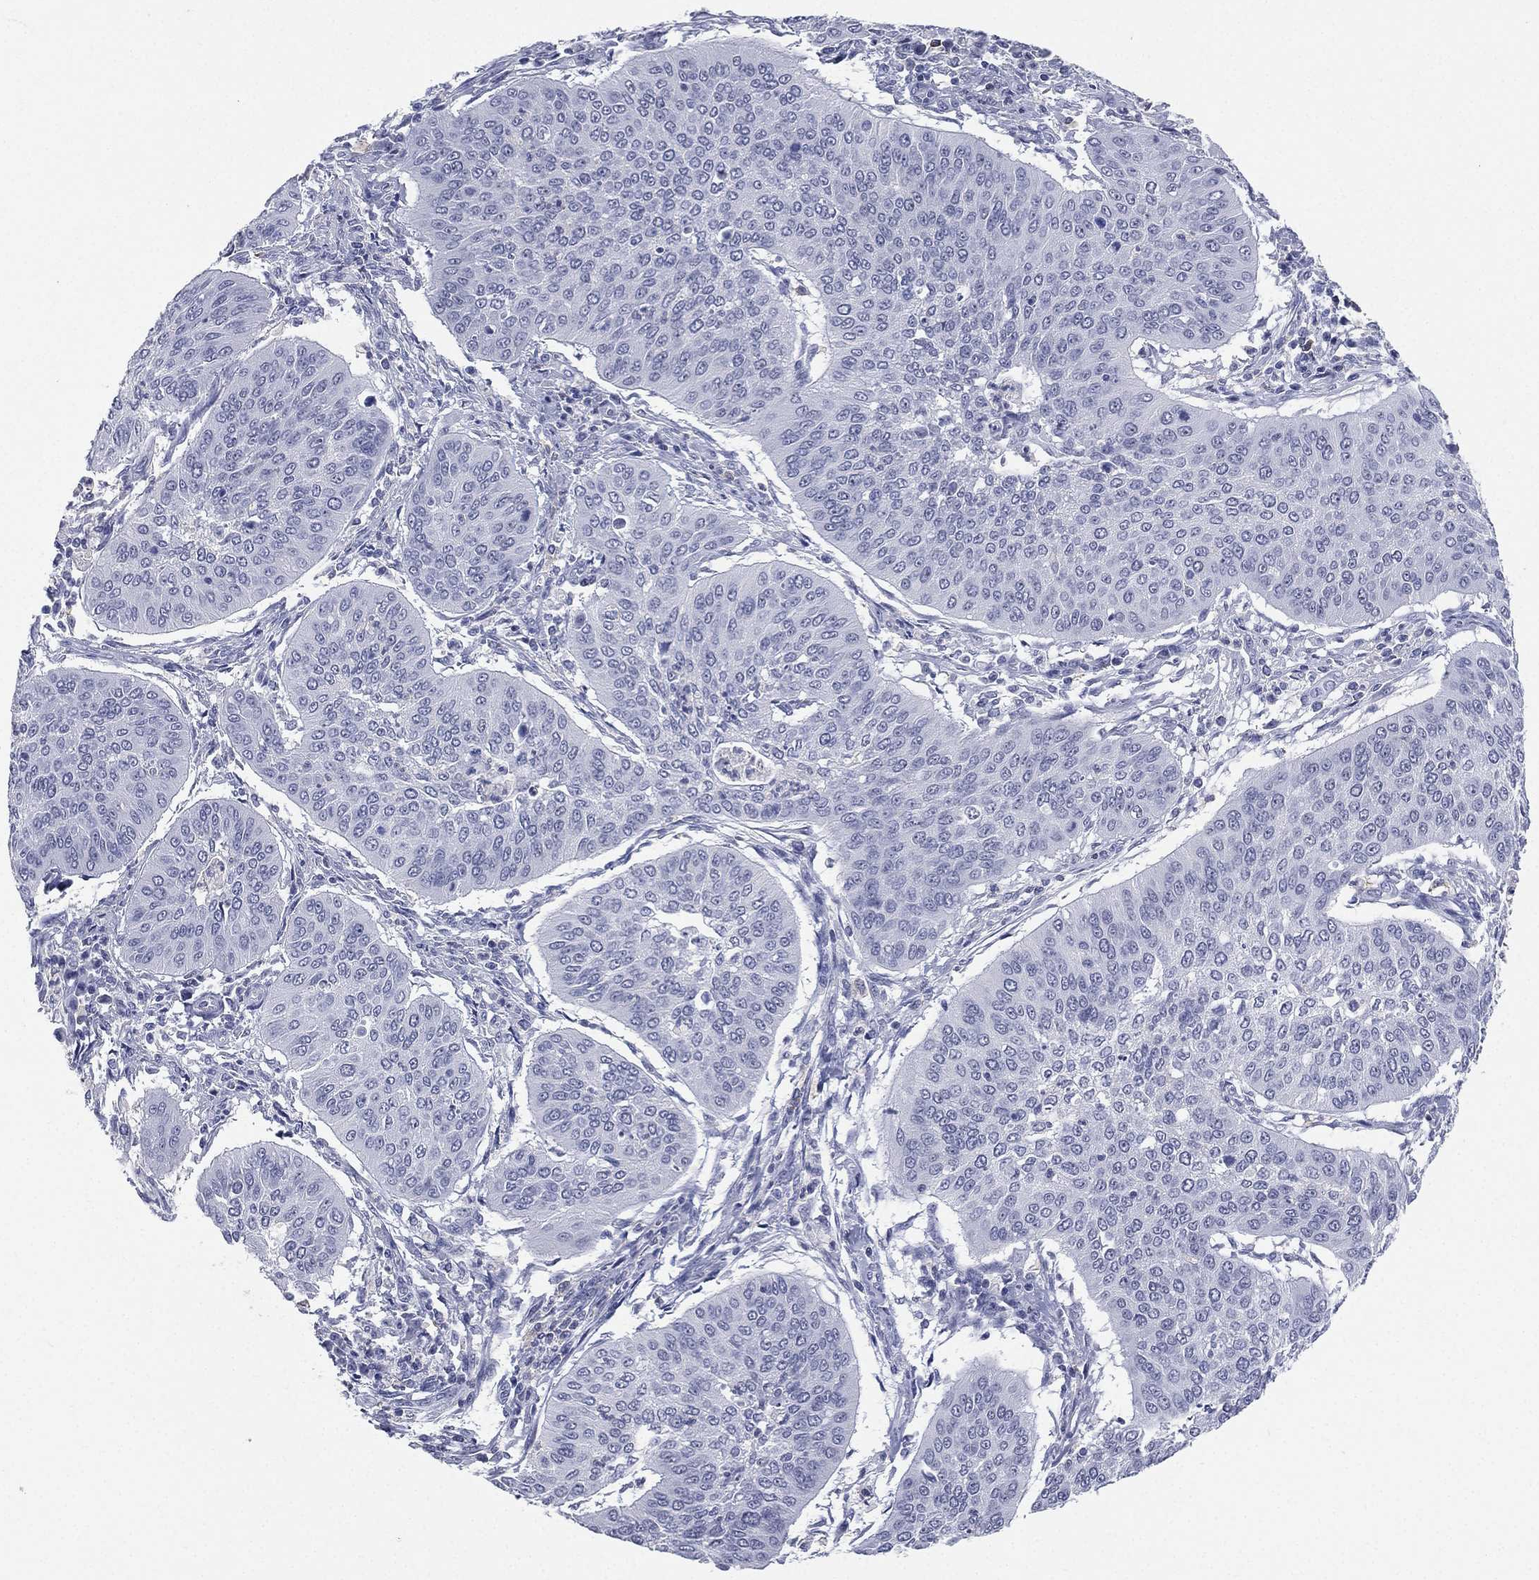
{"staining": {"intensity": "negative", "quantity": "none", "location": "none"}, "tissue": "cervical cancer", "cell_type": "Tumor cells", "image_type": "cancer", "snomed": [{"axis": "morphology", "description": "Normal tissue, NOS"}, {"axis": "morphology", "description": "Squamous cell carcinoma, NOS"}, {"axis": "topography", "description": "Cervix"}], "caption": "Tumor cells are negative for protein expression in human cervical cancer.", "gene": "CD22", "patient": {"sex": "female", "age": 39}}